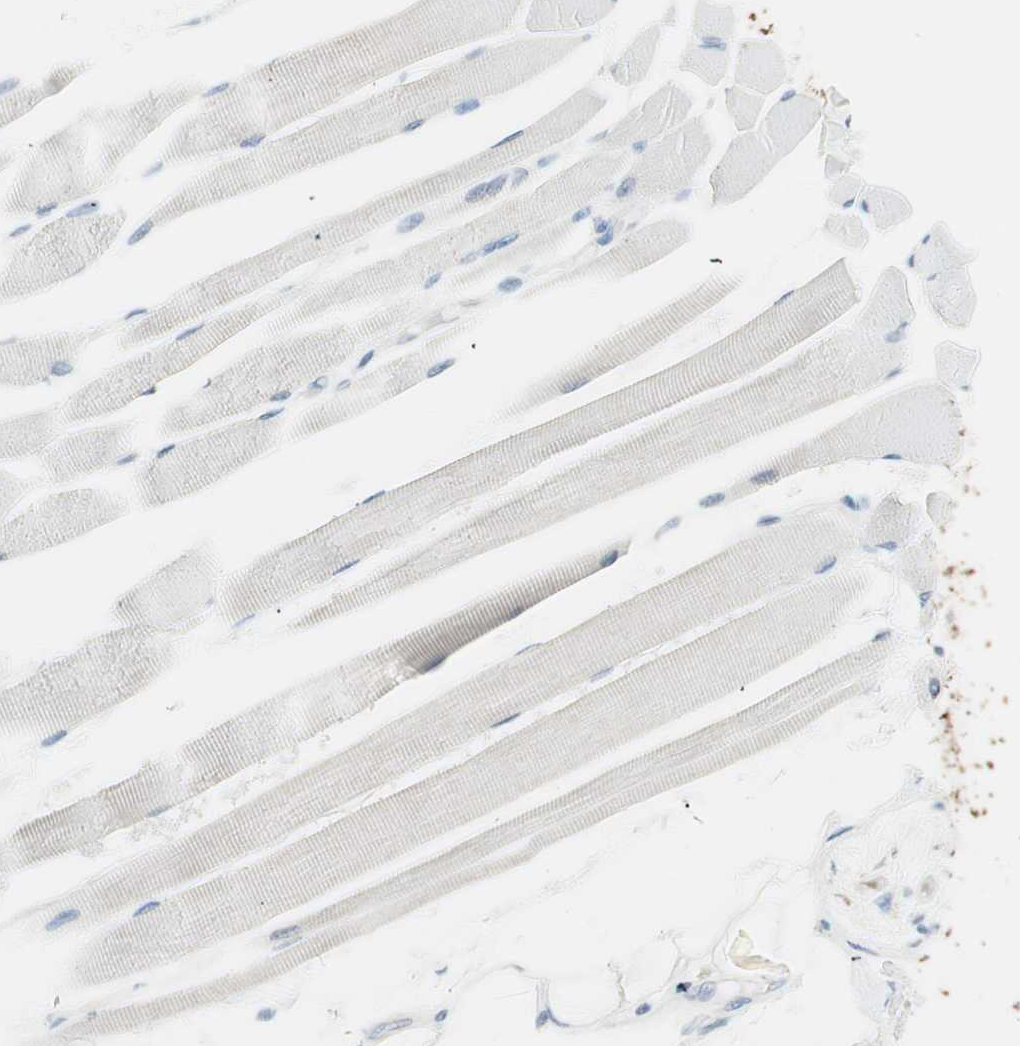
{"staining": {"intensity": "negative", "quantity": "none", "location": "none"}, "tissue": "skeletal muscle", "cell_type": "Myocytes", "image_type": "normal", "snomed": [{"axis": "morphology", "description": "Normal tissue, NOS"}, {"axis": "topography", "description": "Skeletal muscle"}, {"axis": "topography", "description": "Peripheral nerve tissue"}], "caption": "A micrograph of skeletal muscle stained for a protein reveals no brown staining in myocytes. (Stains: DAB immunohistochemistry (IHC) with hematoxylin counter stain, Microscopy: brightfield microscopy at high magnification).", "gene": "GNAO1", "patient": {"sex": "female", "age": 84}}